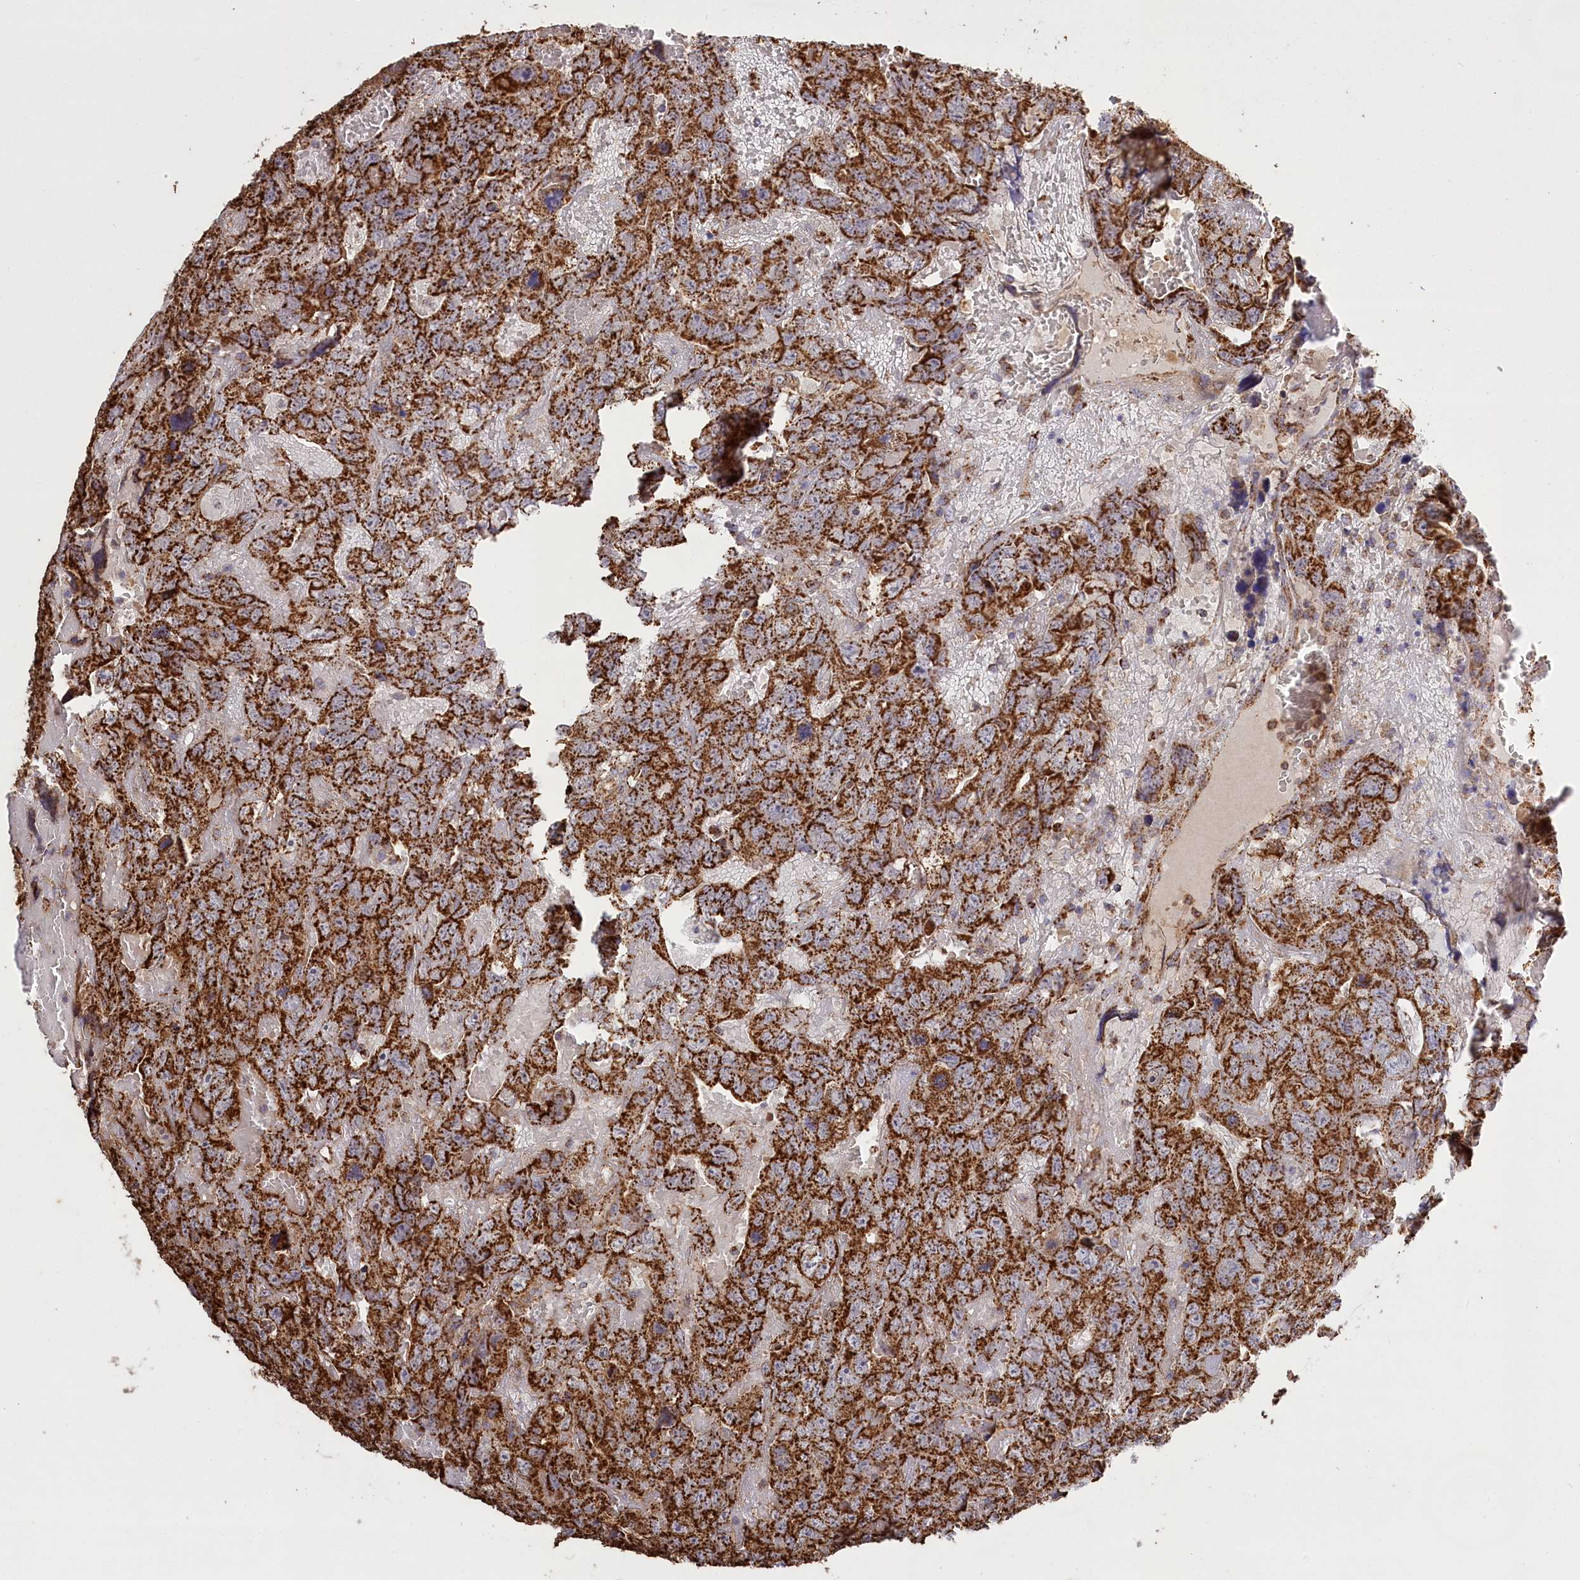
{"staining": {"intensity": "strong", "quantity": ">75%", "location": "cytoplasmic/membranous"}, "tissue": "testis cancer", "cell_type": "Tumor cells", "image_type": "cancer", "snomed": [{"axis": "morphology", "description": "Carcinoma, Embryonal, NOS"}, {"axis": "topography", "description": "Testis"}], "caption": "Testis cancer stained with immunohistochemistry exhibits strong cytoplasmic/membranous expression in about >75% of tumor cells.", "gene": "CARD19", "patient": {"sex": "male", "age": 45}}